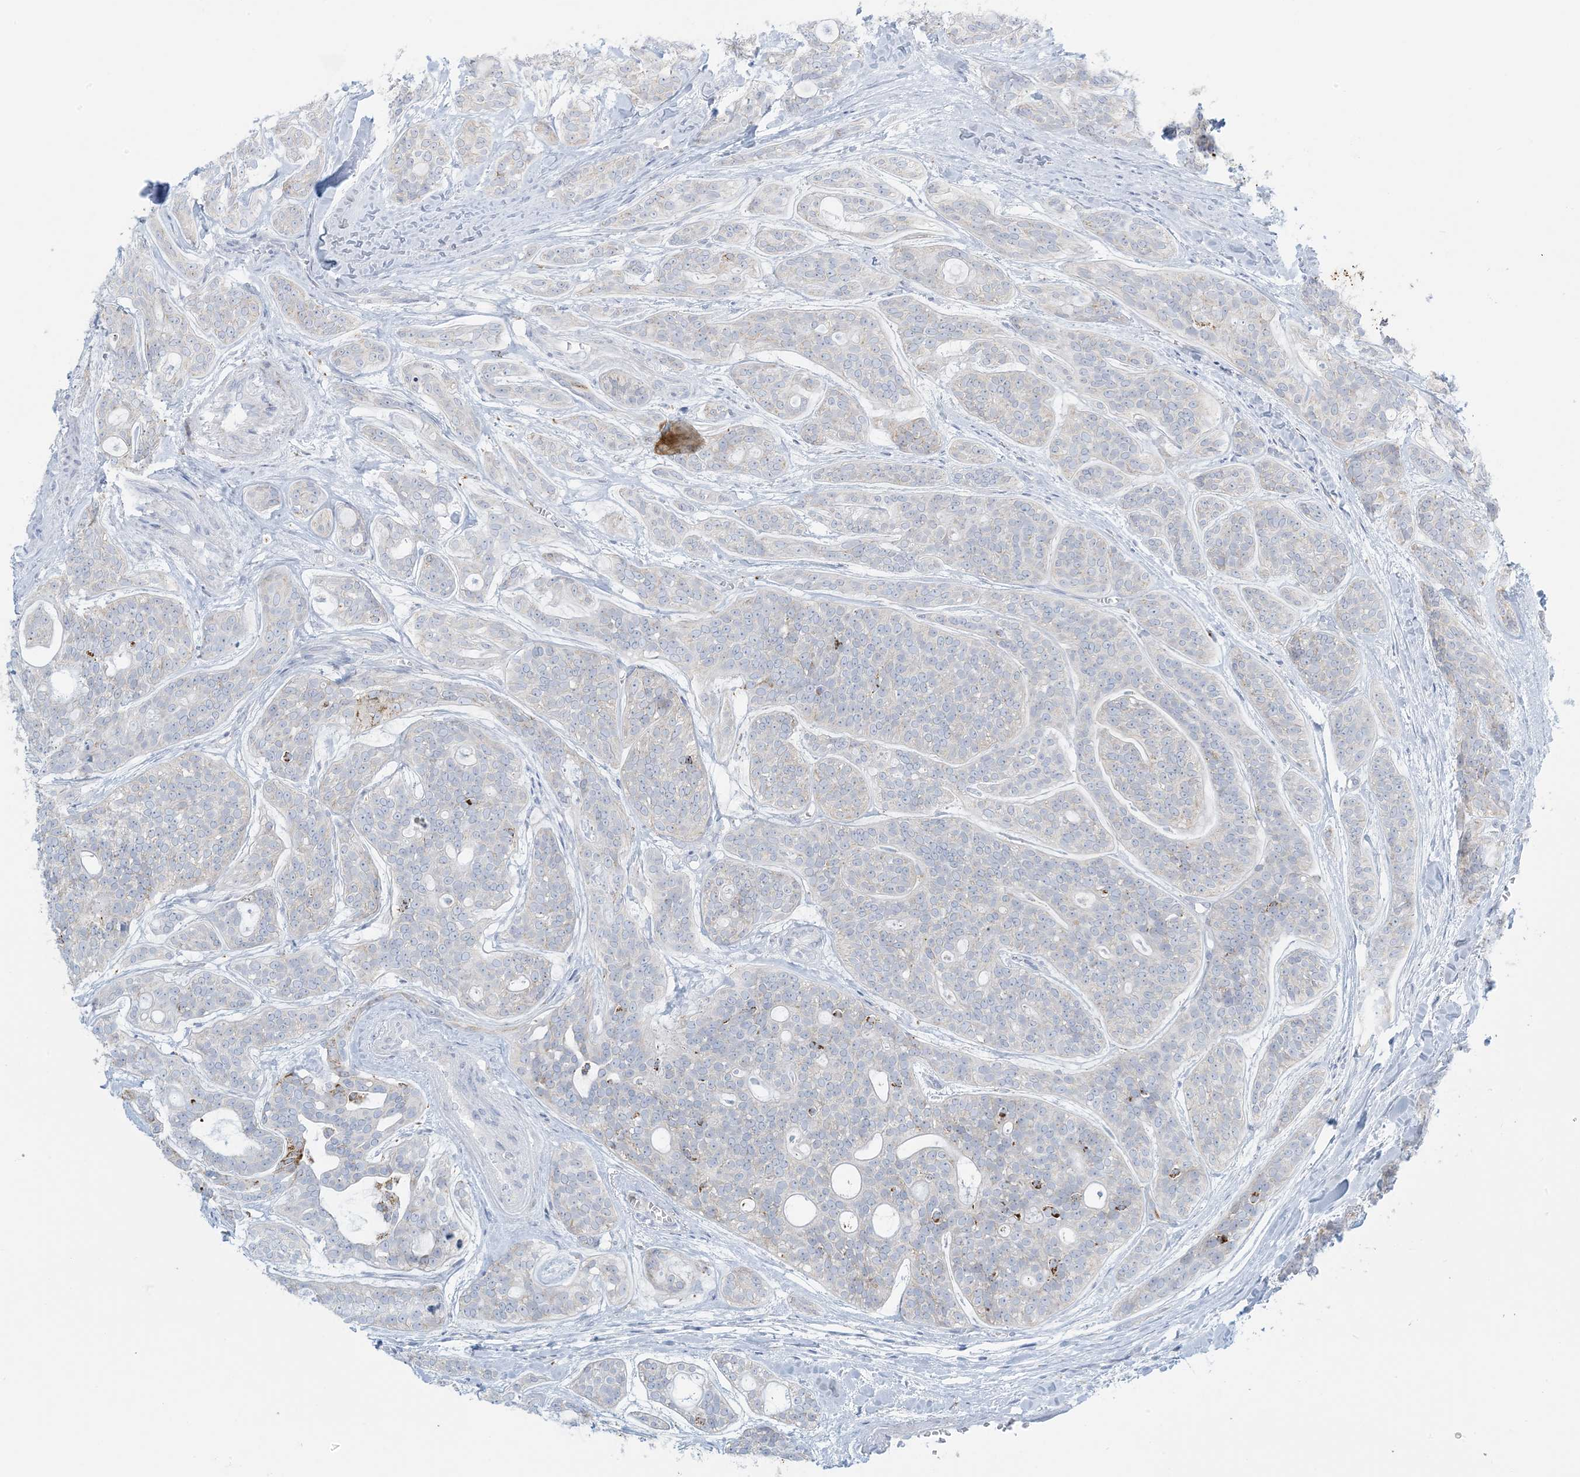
{"staining": {"intensity": "negative", "quantity": "none", "location": "none"}, "tissue": "head and neck cancer", "cell_type": "Tumor cells", "image_type": "cancer", "snomed": [{"axis": "morphology", "description": "Adenocarcinoma, NOS"}, {"axis": "topography", "description": "Head-Neck"}], "caption": "Human head and neck cancer stained for a protein using immunohistochemistry shows no expression in tumor cells.", "gene": "ZDHHC4", "patient": {"sex": "male", "age": 66}}